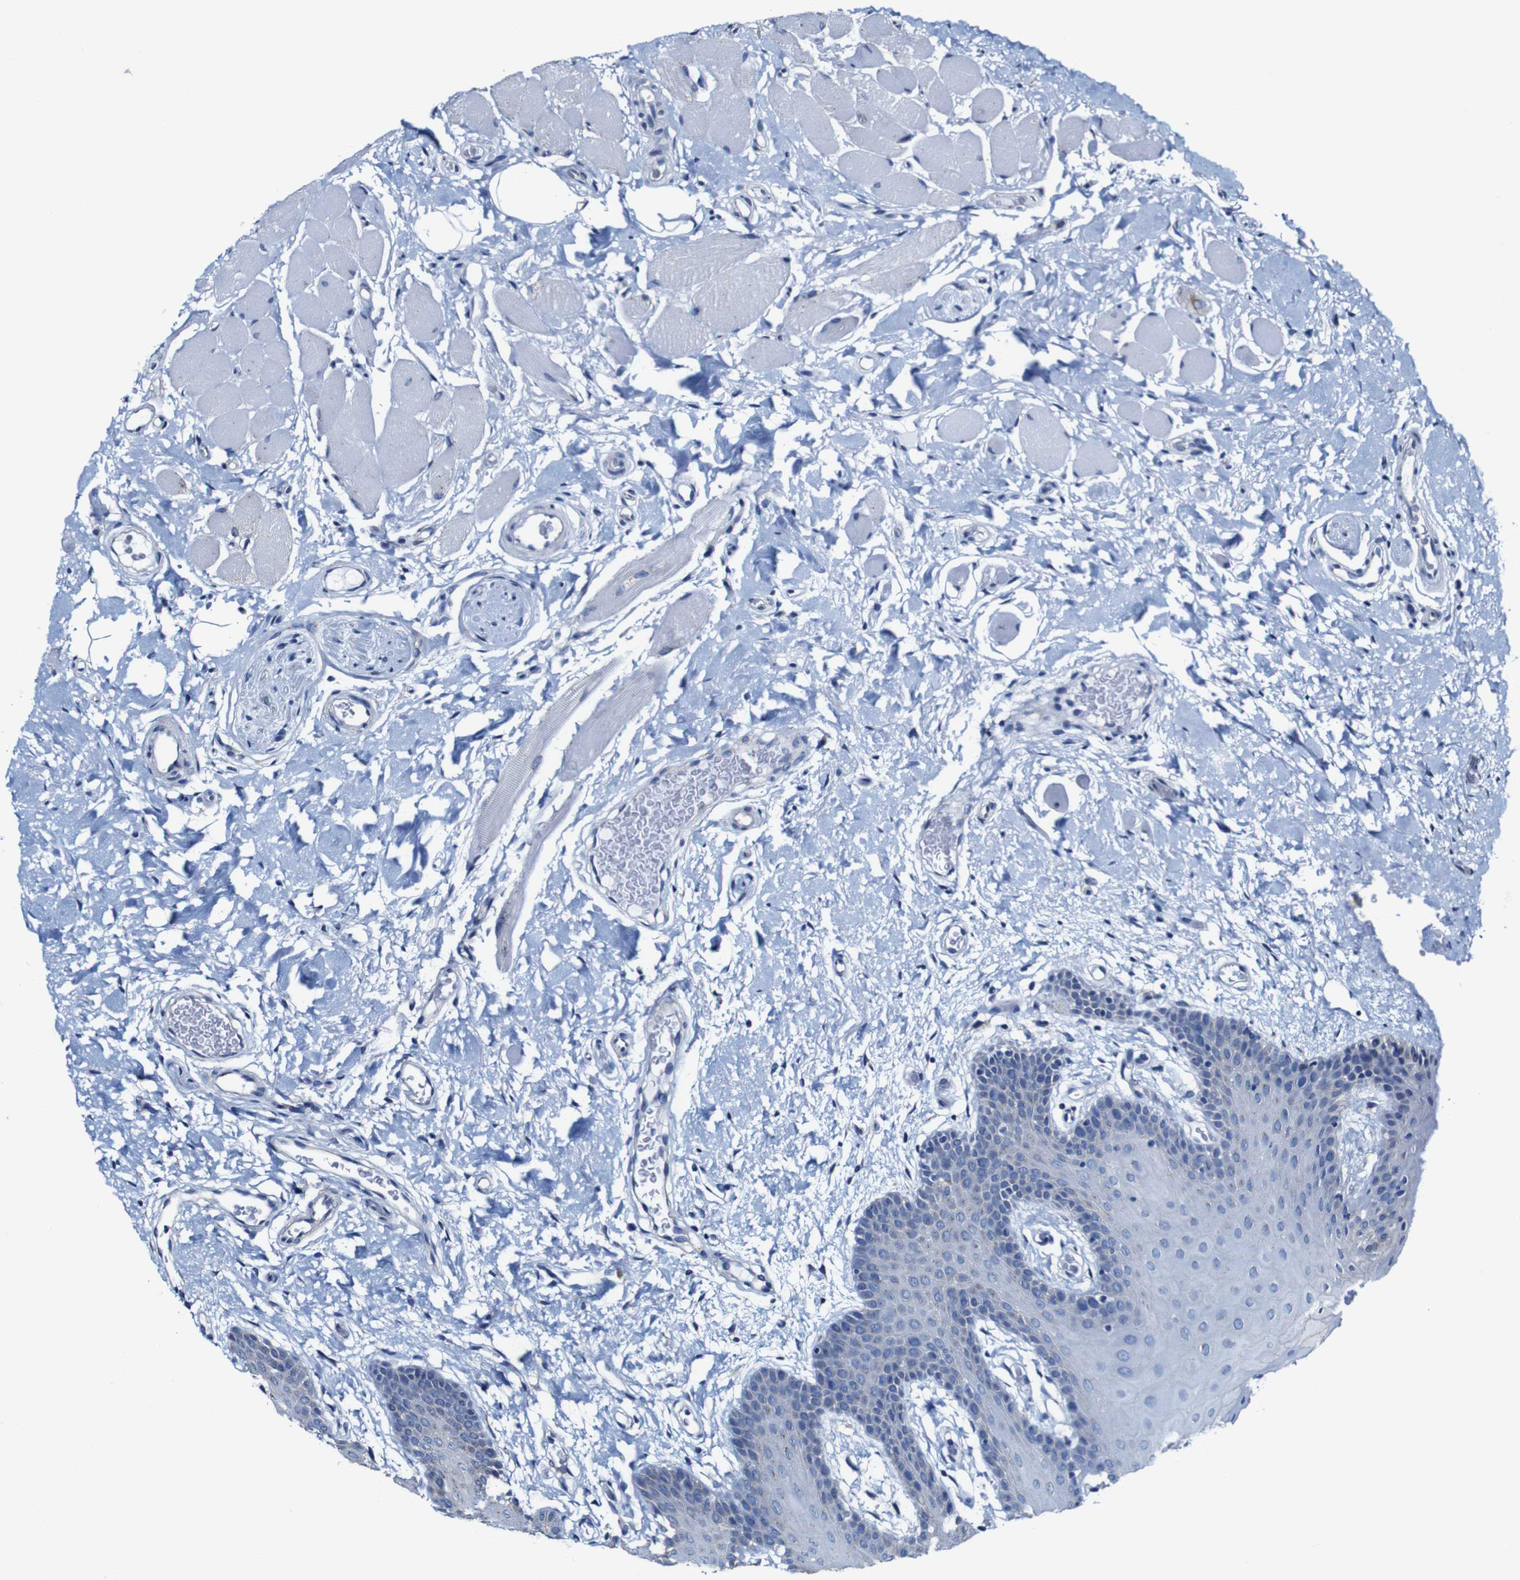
{"staining": {"intensity": "weak", "quantity": "<25%", "location": "cytoplasmic/membranous"}, "tissue": "oral mucosa", "cell_type": "Squamous epithelial cells", "image_type": "normal", "snomed": [{"axis": "morphology", "description": "Normal tissue, NOS"}, {"axis": "topography", "description": "Oral tissue"}], "caption": "This is a photomicrograph of IHC staining of unremarkable oral mucosa, which shows no expression in squamous epithelial cells. (Immunohistochemistry (ihc), brightfield microscopy, high magnification).", "gene": "CSF1R", "patient": {"sex": "male", "age": 54}}